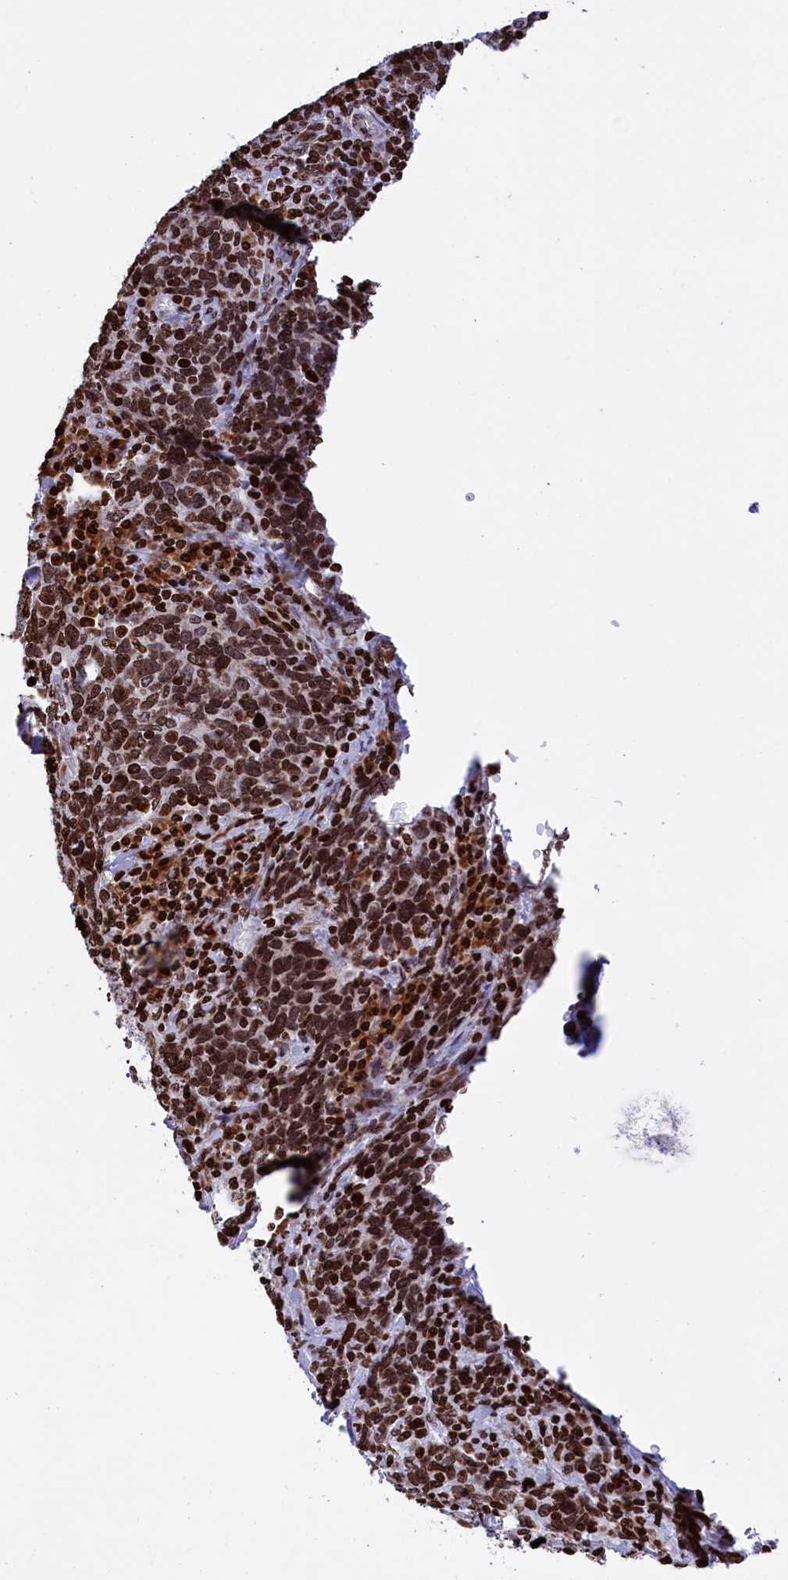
{"staining": {"intensity": "strong", "quantity": ">75%", "location": "nuclear"}, "tissue": "cervical cancer", "cell_type": "Tumor cells", "image_type": "cancer", "snomed": [{"axis": "morphology", "description": "Squamous cell carcinoma, NOS"}, {"axis": "topography", "description": "Cervix"}], "caption": "Protein expression analysis of cervical cancer (squamous cell carcinoma) reveals strong nuclear positivity in about >75% of tumor cells.", "gene": "TIMM29", "patient": {"sex": "female", "age": 41}}